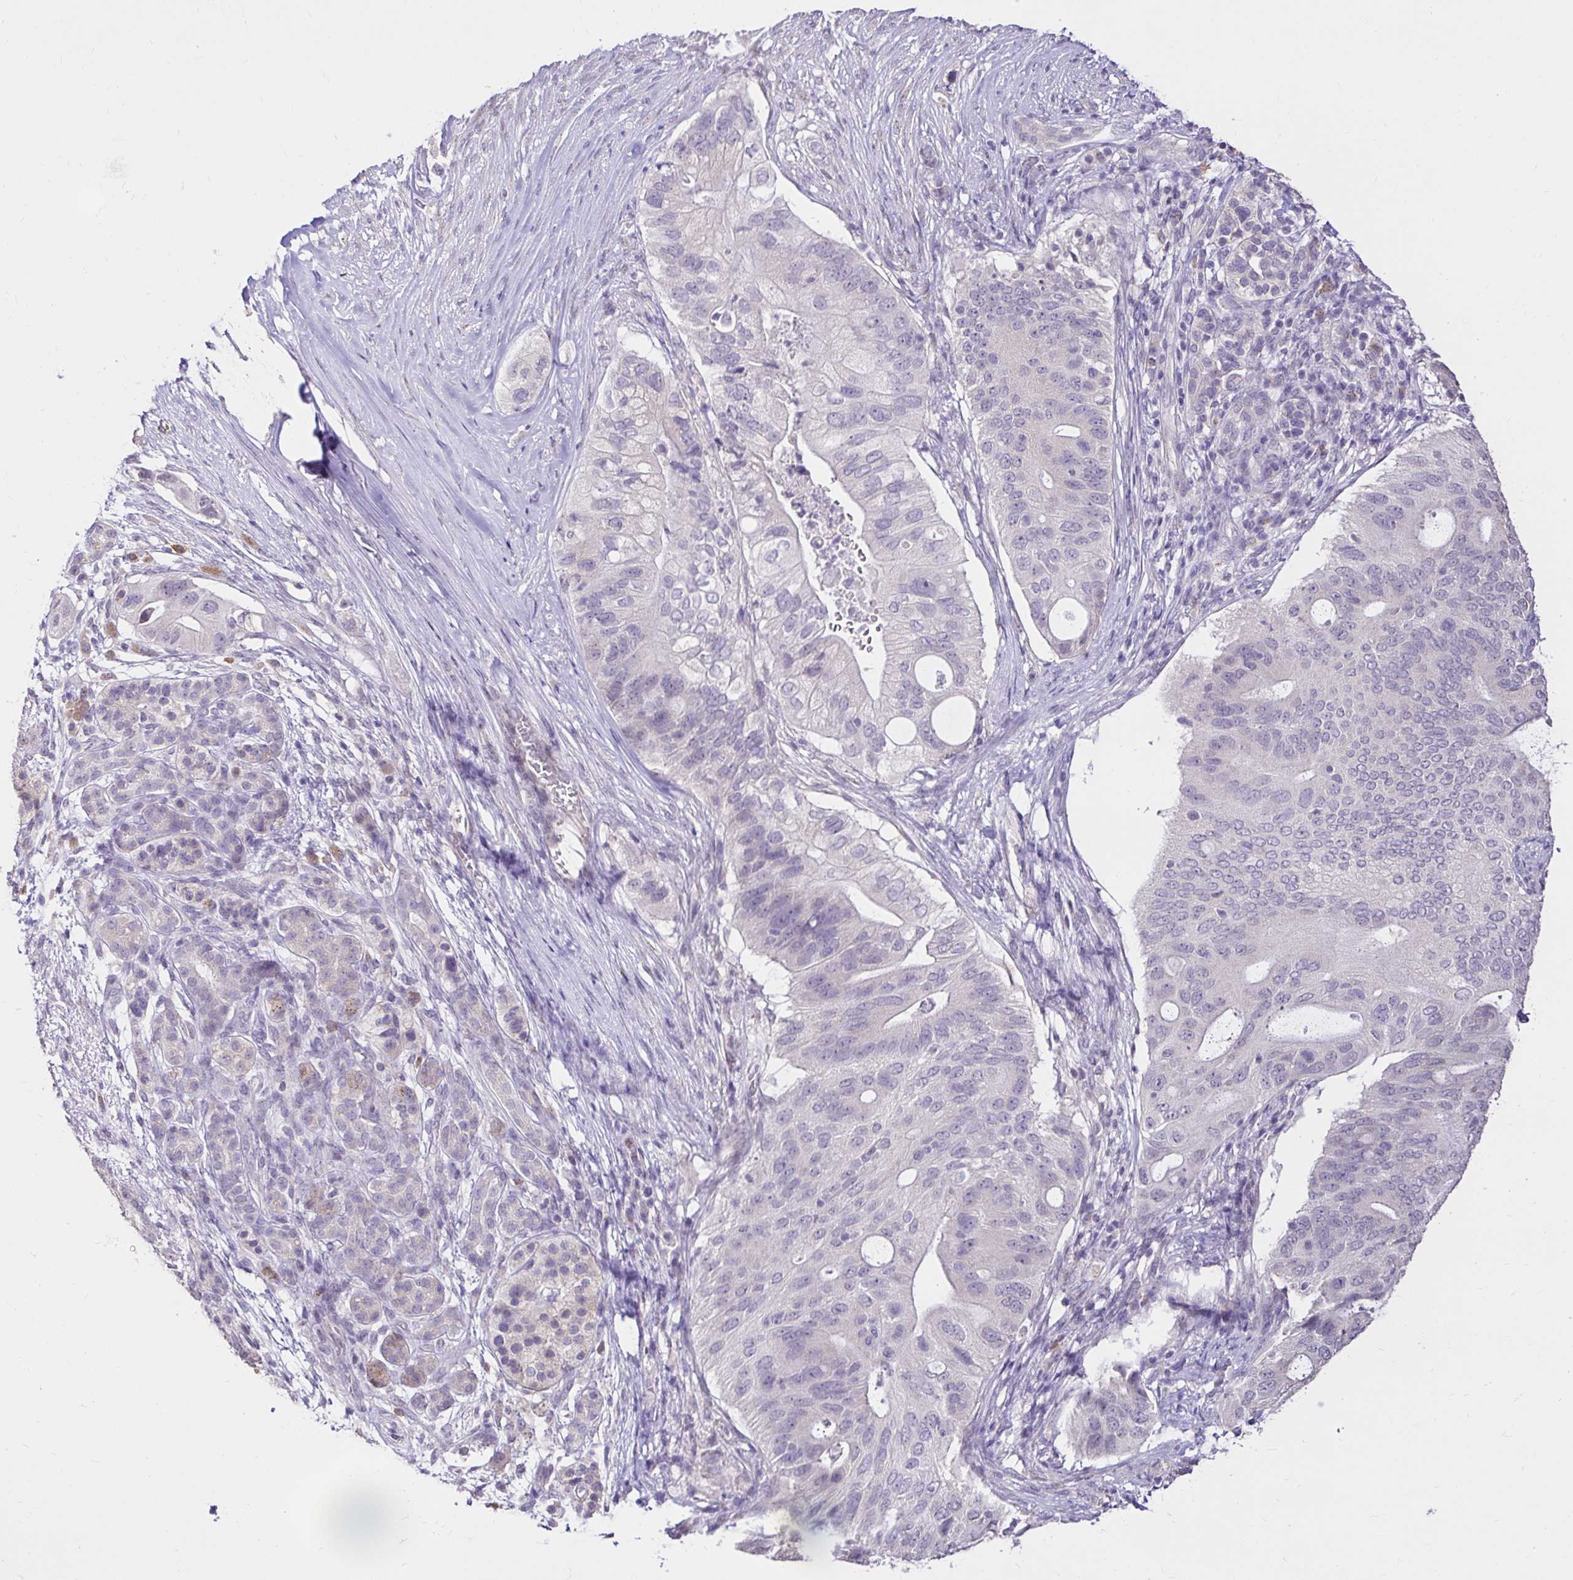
{"staining": {"intensity": "negative", "quantity": "none", "location": "none"}, "tissue": "pancreatic cancer", "cell_type": "Tumor cells", "image_type": "cancer", "snomed": [{"axis": "morphology", "description": "Adenocarcinoma, NOS"}, {"axis": "topography", "description": "Pancreas"}], "caption": "High power microscopy photomicrograph of an immunohistochemistry (IHC) image of pancreatic adenocarcinoma, revealing no significant staining in tumor cells.", "gene": "KIAA1210", "patient": {"sex": "female", "age": 72}}